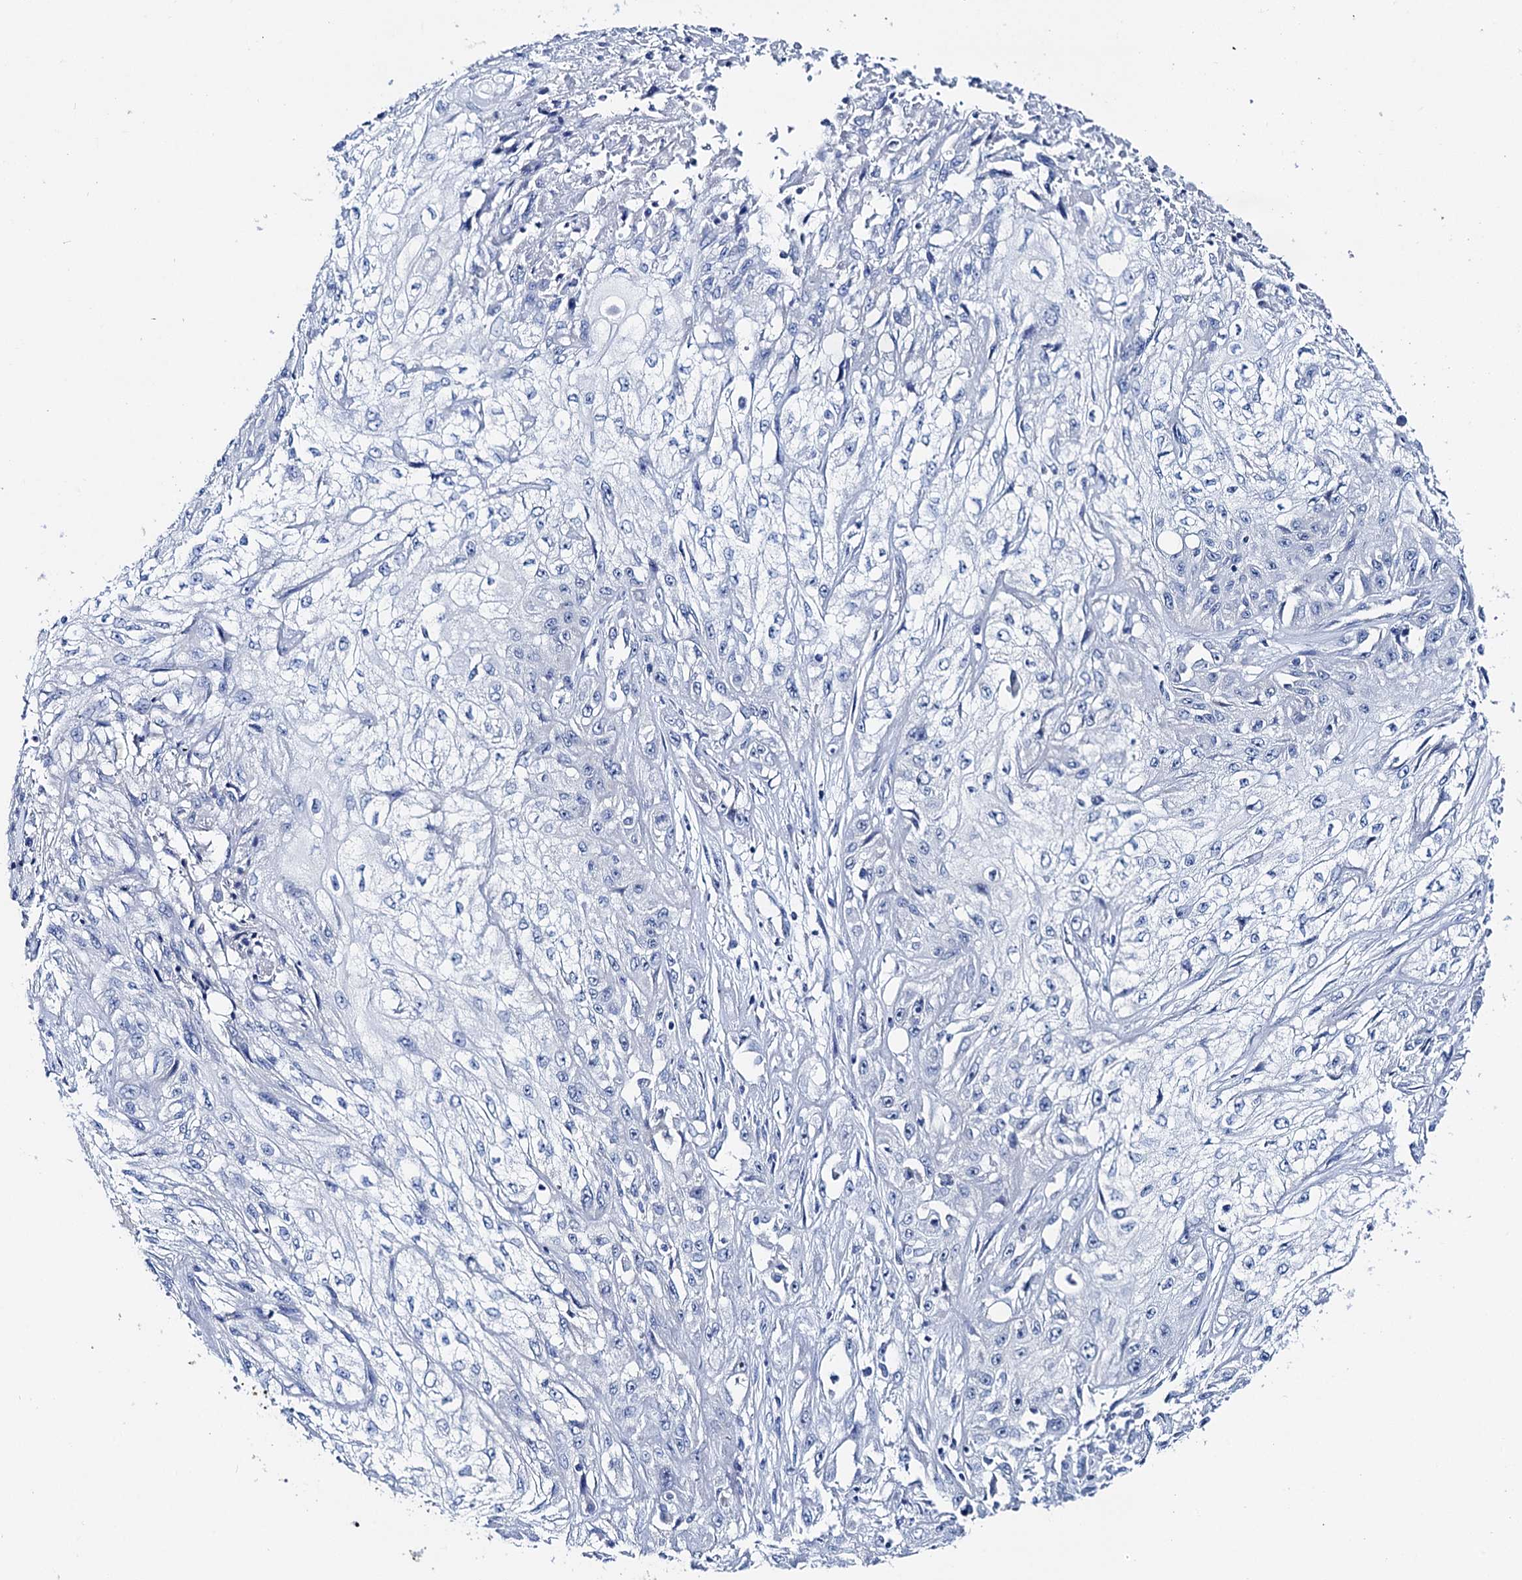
{"staining": {"intensity": "negative", "quantity": "none", "location": "none"}, "tissue": "skin cancer", "cell_type": "Tumor cells", "image_type": "cancer", "snomed": [{"axis": "morphology", "description": "Squamous cell carcinoma, NOS"}, {"axis": "morphology", "description": "Squamous cell carcinoma, metastatic, NOS"}, {"axis": "topography", "description": "Skin"}, {"axis": "topography", "description": "Lymph node"}], "caption": "The immunohistochemistry image has no significant positivity in tumor cells of squamous cell carcinoma (skin) tissue.", "gene": "SHROOM1", "patient": {"sex": "male", "age": 75}}